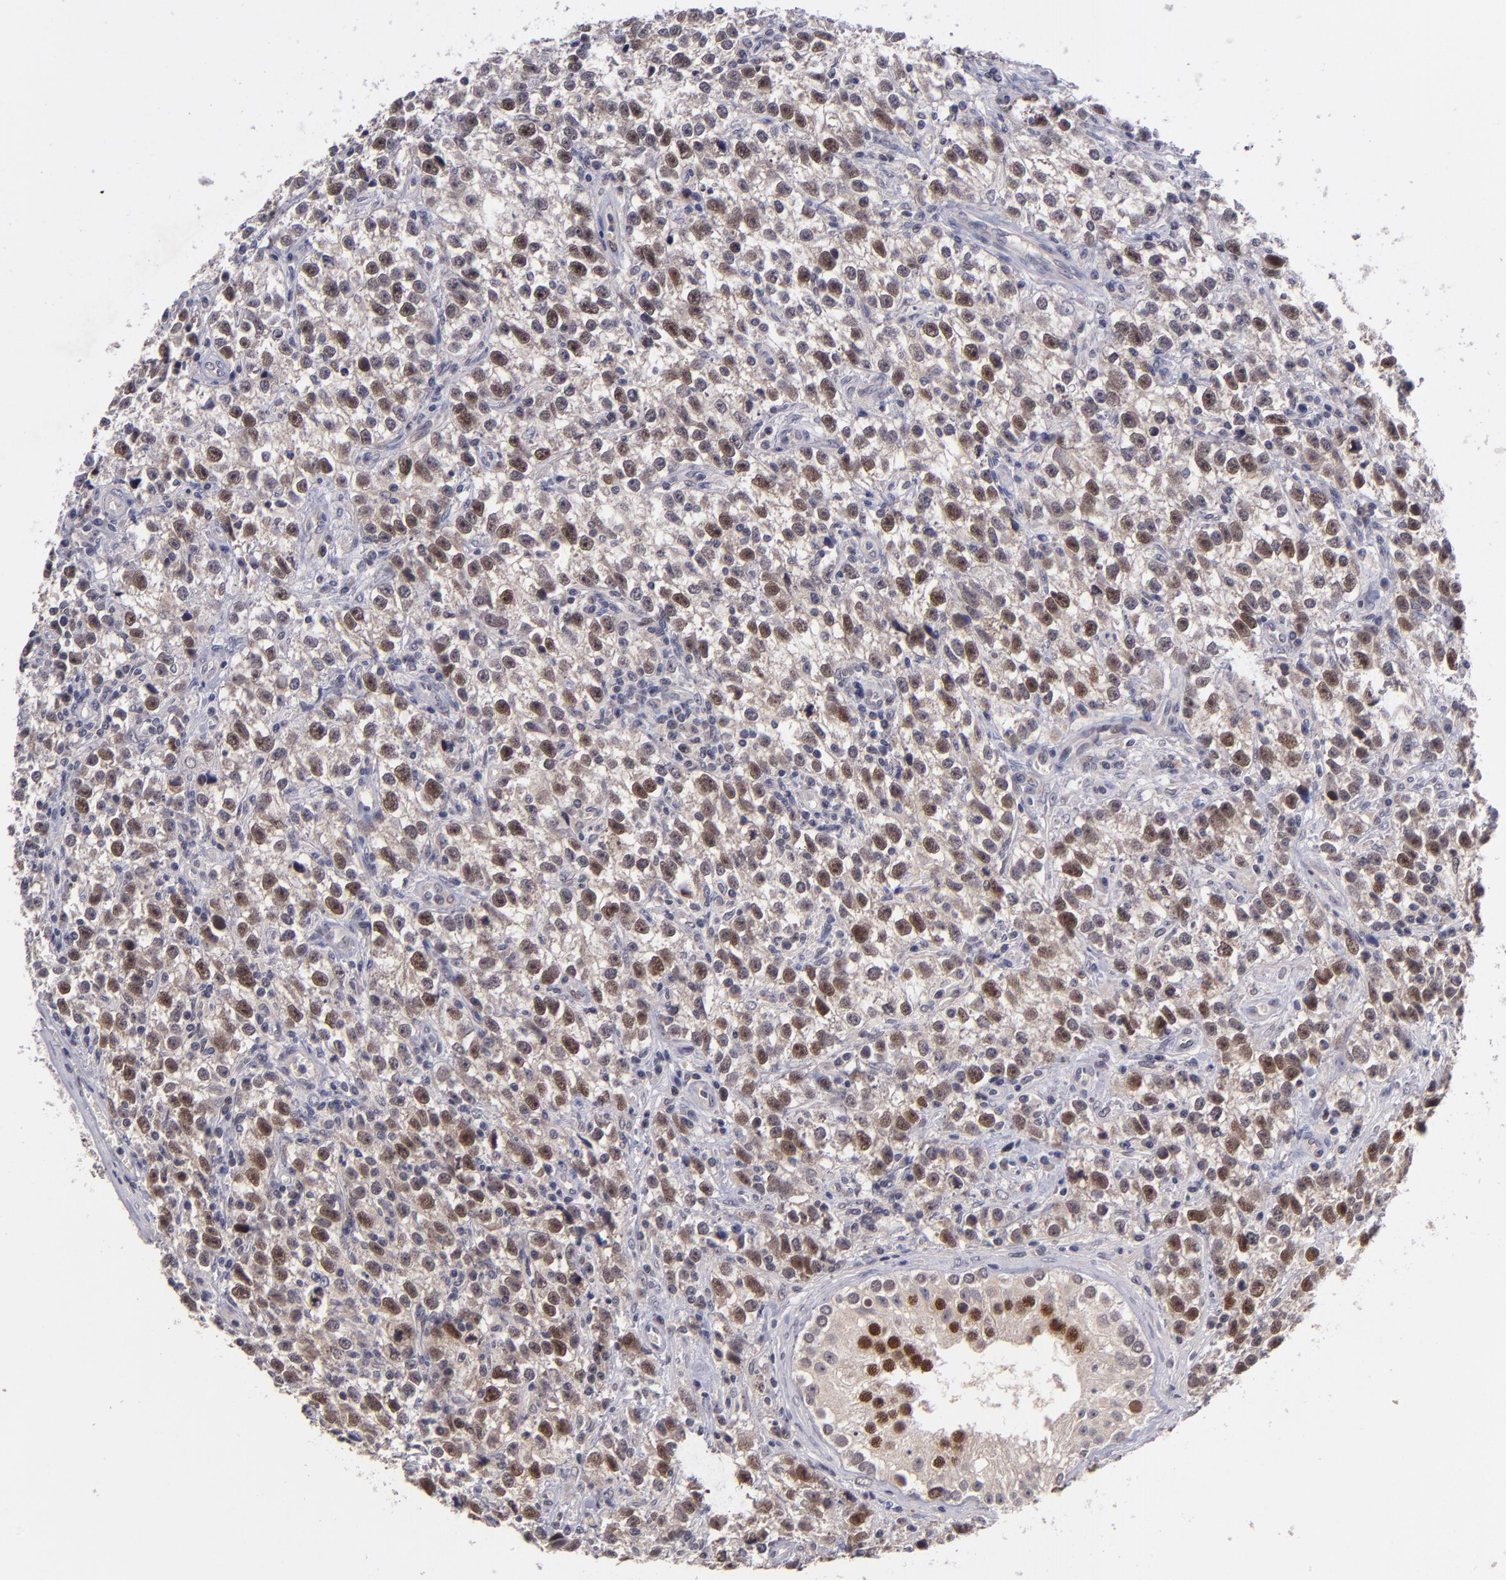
{"staining": {"intensity": "strong", "quantity": "25%-75%", "location": "nuclear"}, "tissue": "testis cancer", "cell_type": "Tumor cells", "image_type": "cancer", "snomed": [{"axis": "morphology", "description": "Seminoma, NOS"}, {"axis": "topography", "description": "Testis"}], "caption": "Immunohistochemistry photomicrograph of testis cancer (seminoma) stained for a protein (brown), which shows high levels of strong nuclear staining in approximately 25%-75% of tumor cells.", "gene": "CDC7", "patient": {"sex": "male", "age": 38}}